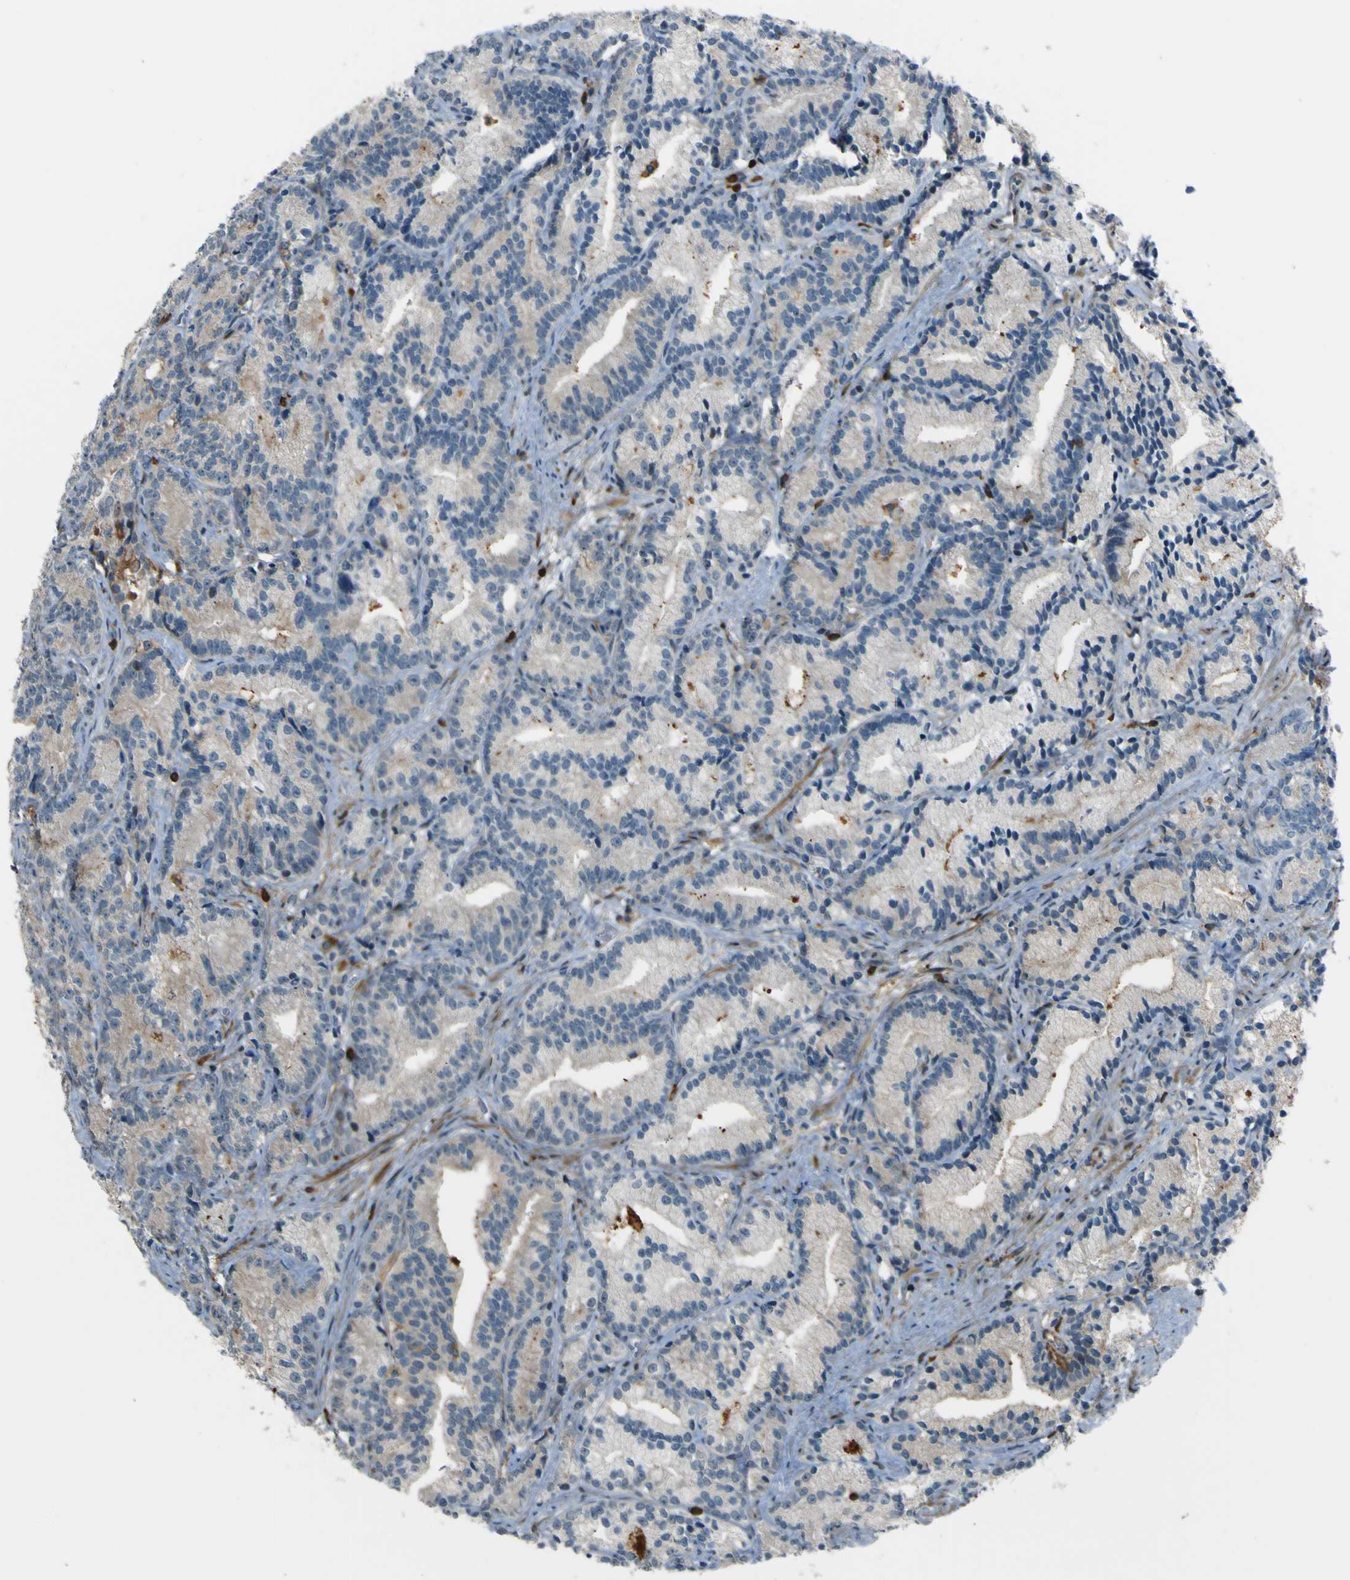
{"staining": {"intensity": "weak", "quantity": "<25%", "location": "cytoplasmic/membranous"}, "tissue": "prostate cancer", "cell_type": "Tumor cells", "image_type": "cancer", "snomed": [{"axis": "morphology", "description": "Adenocarcinoma, Low grade"}, {"axis": "topography", "description": "Prostate"}], "caption": "This is an immunohistochemistry micrograph of human adenocarcinoma (low-grade) (prostate). There is no positivity in tumor cells.", "gene": "PCDHB5", "patient": {"sex": "male", "age": 89}}